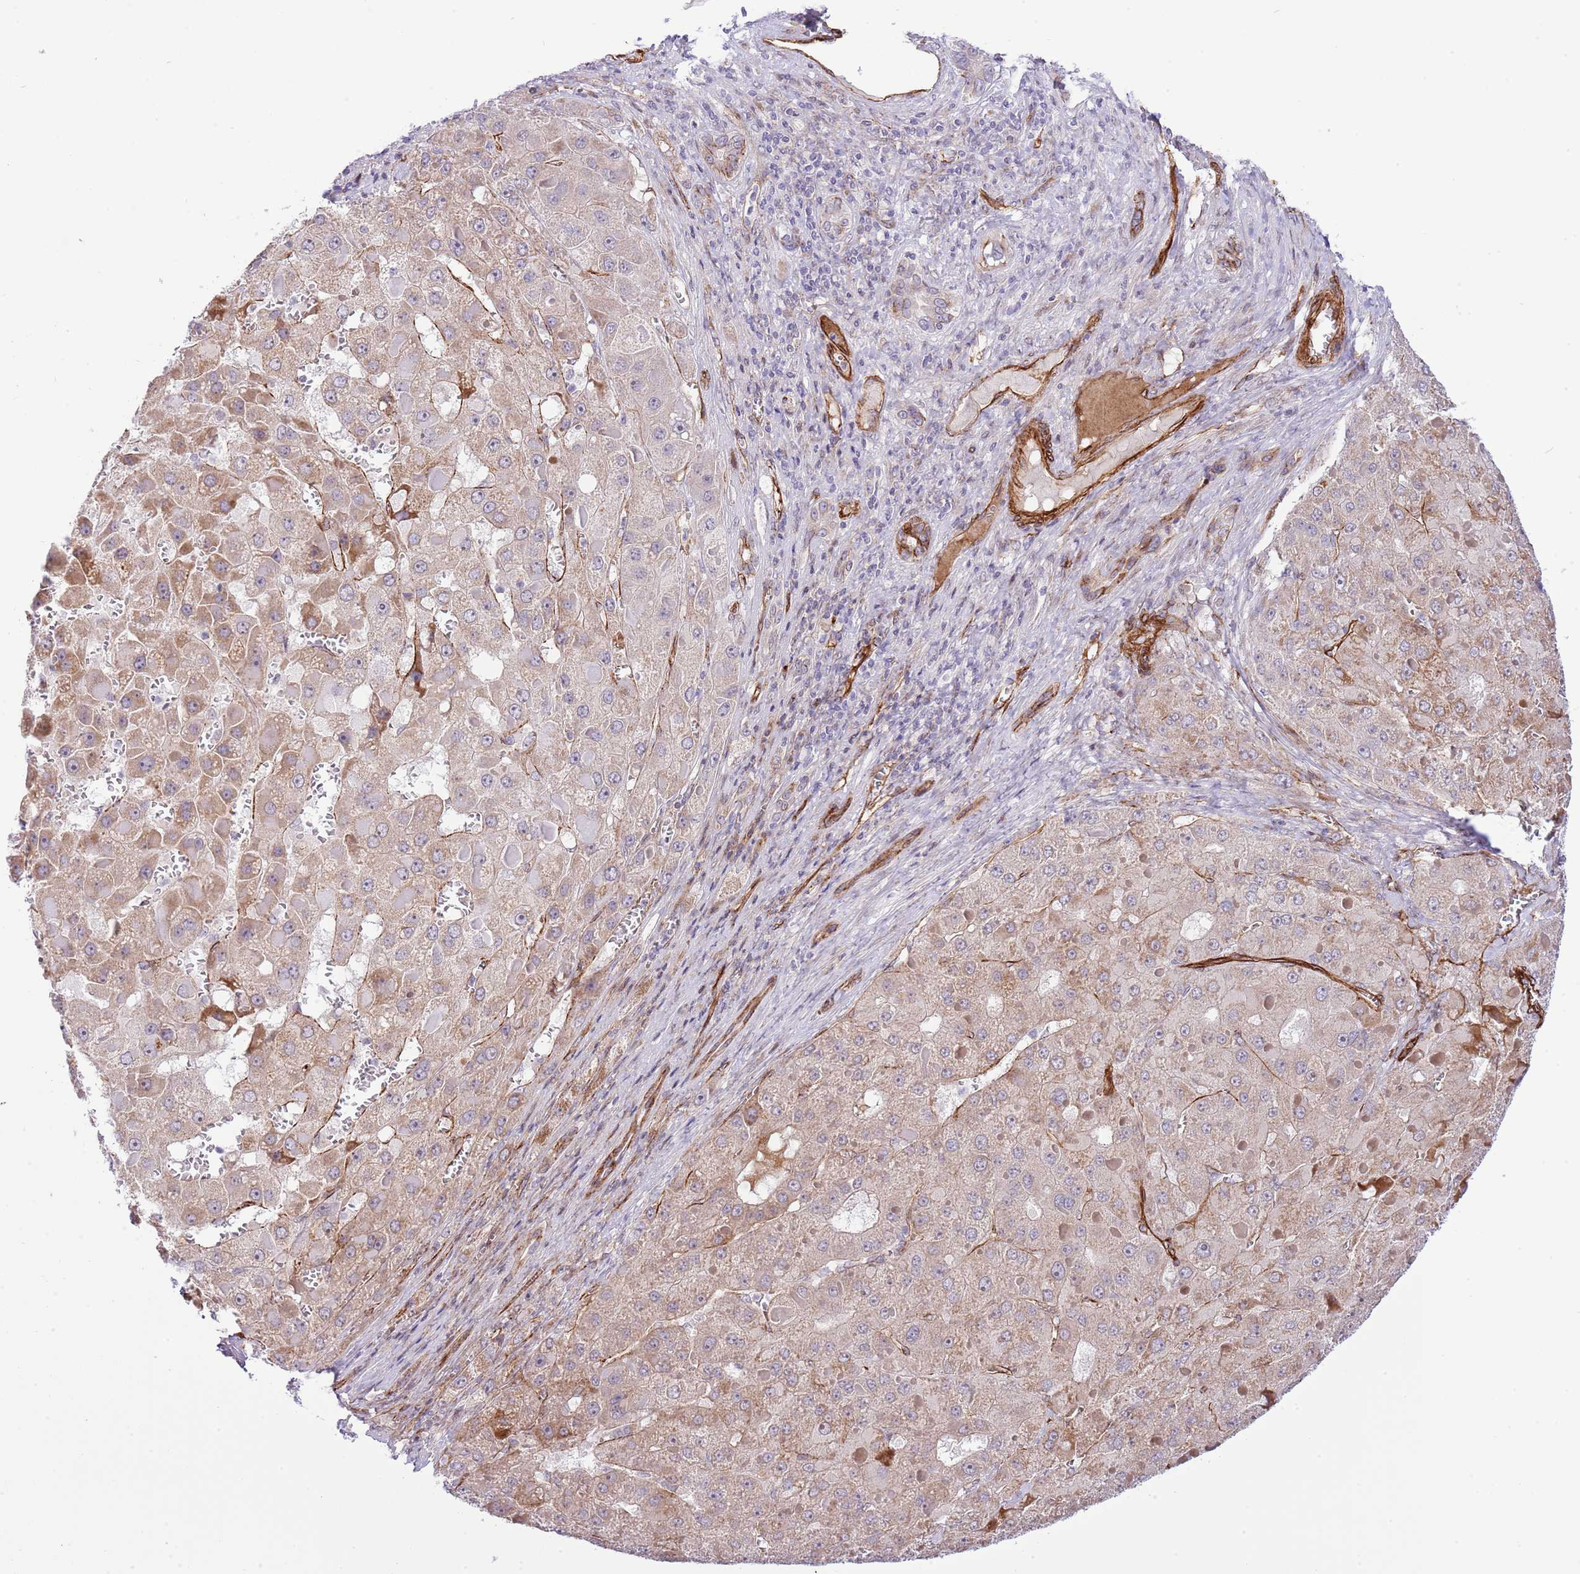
{"staining": {"intensity": "weak", "quantity": ">75%", "location": "cytoplasmic/membranous"}, "tissue": "liver cancer", "cell_type": "Tumor cells", "image_type": "cancer", "snomed": [{"axis": "morphology", "description": "Carcinoma, Hepatocellular, NOS"}, {"axis": "topography", "description": "Liver"}], "caption": "Immunohistochemical staining of liver hepatocellular carcinoma exhibits weak cytoplasmic/membranous protein expression in about >75% of tumor cells.", "gene": "NEK3", "patient": {"sex": "female", "age": 73}}